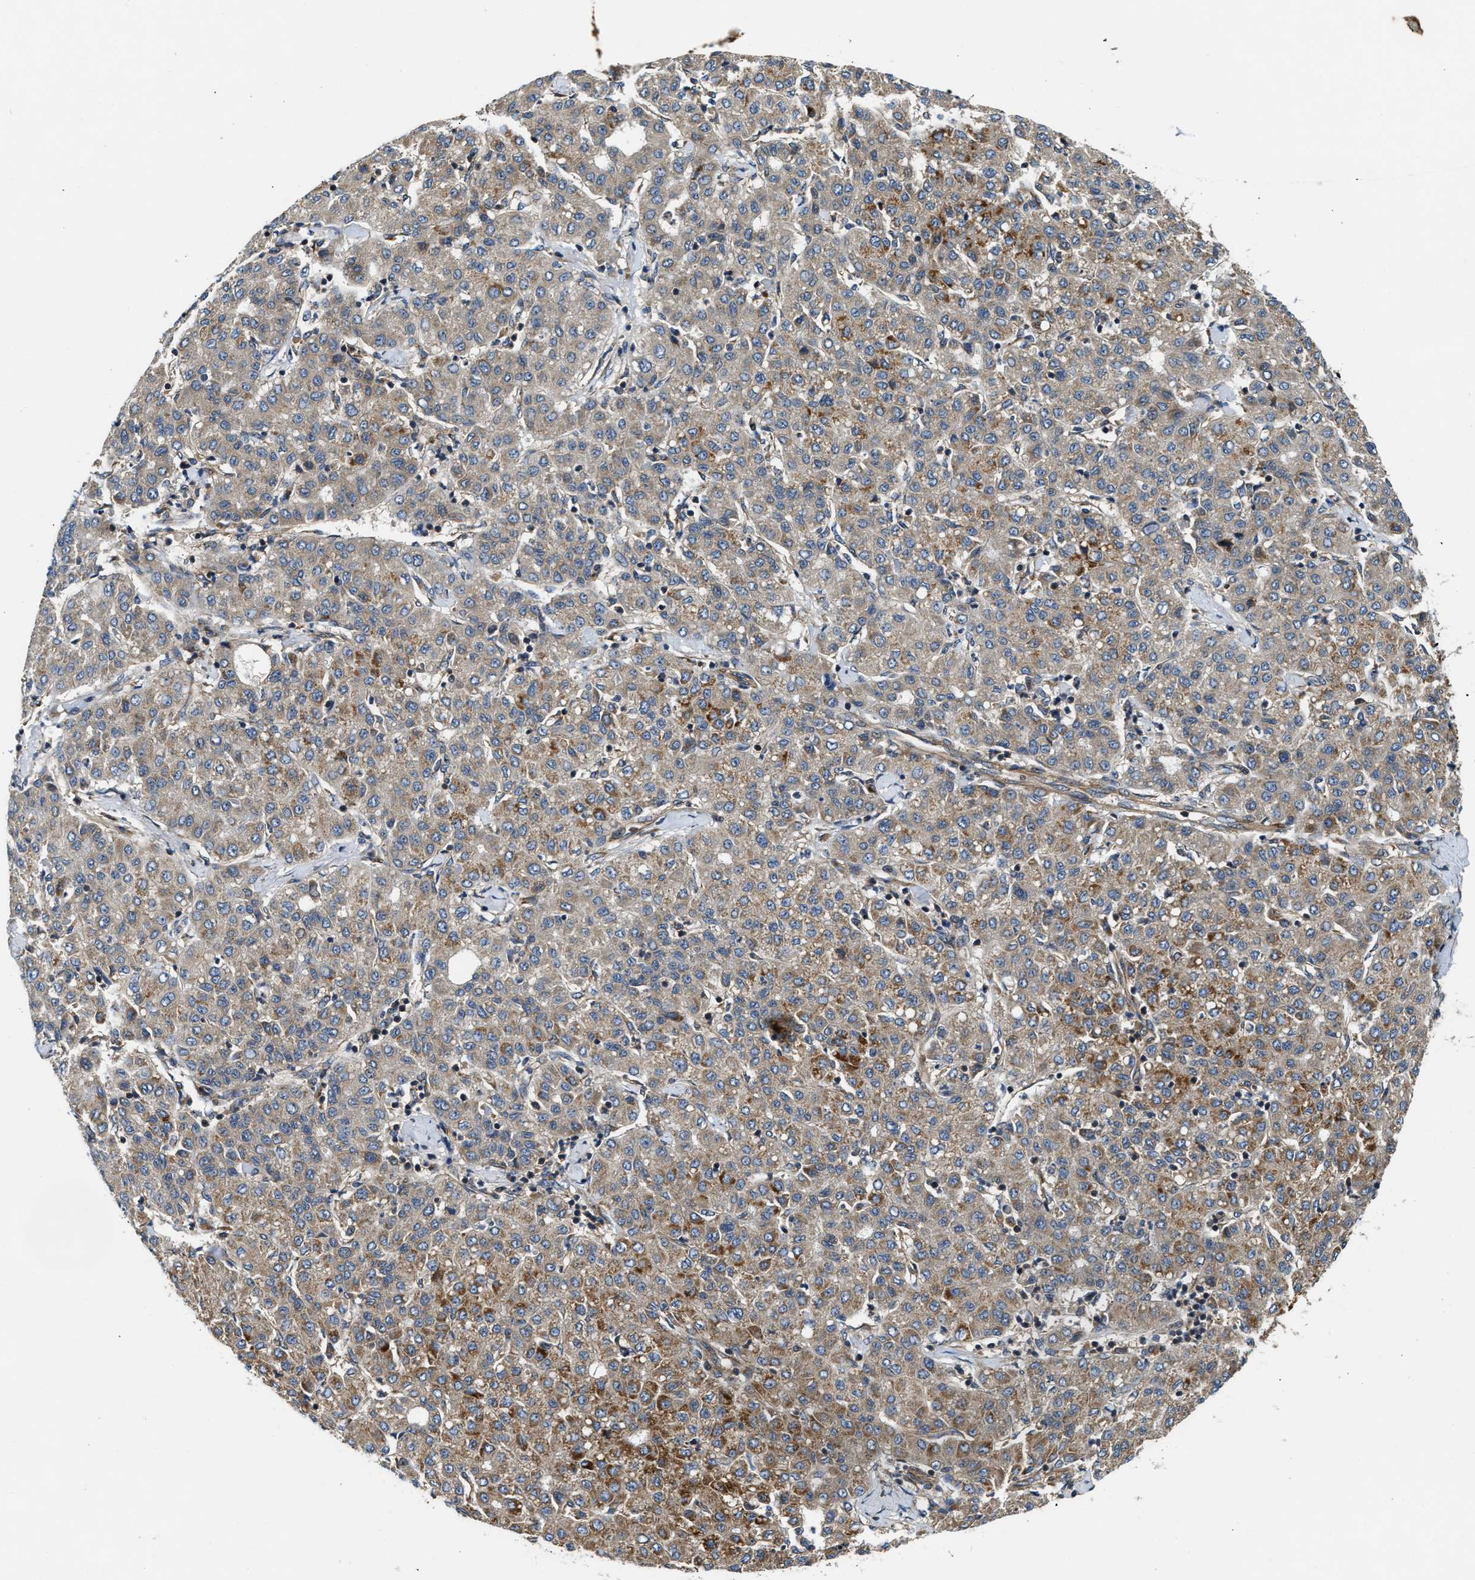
{"staining": {"intensity": "weak", "quantity": "25%-75%", "location": "cytoplasmic/membranous"}, "tissue": "liver cancer", "cell_type": "Tumor cells", "image_type": "cancer", "snomed": [{"axis": "morphology", "description": "Carcinoma, Hepatocellular, NOS"}, {"axis": "topography", "description": "Liver"}], "caption": "Human hepatocellular carcinoma (liver) stained with a protein marker displays weak staining in tumor cells.", "gene": "PNPLA8", "patient": {"sex": "male", "age": 65}}